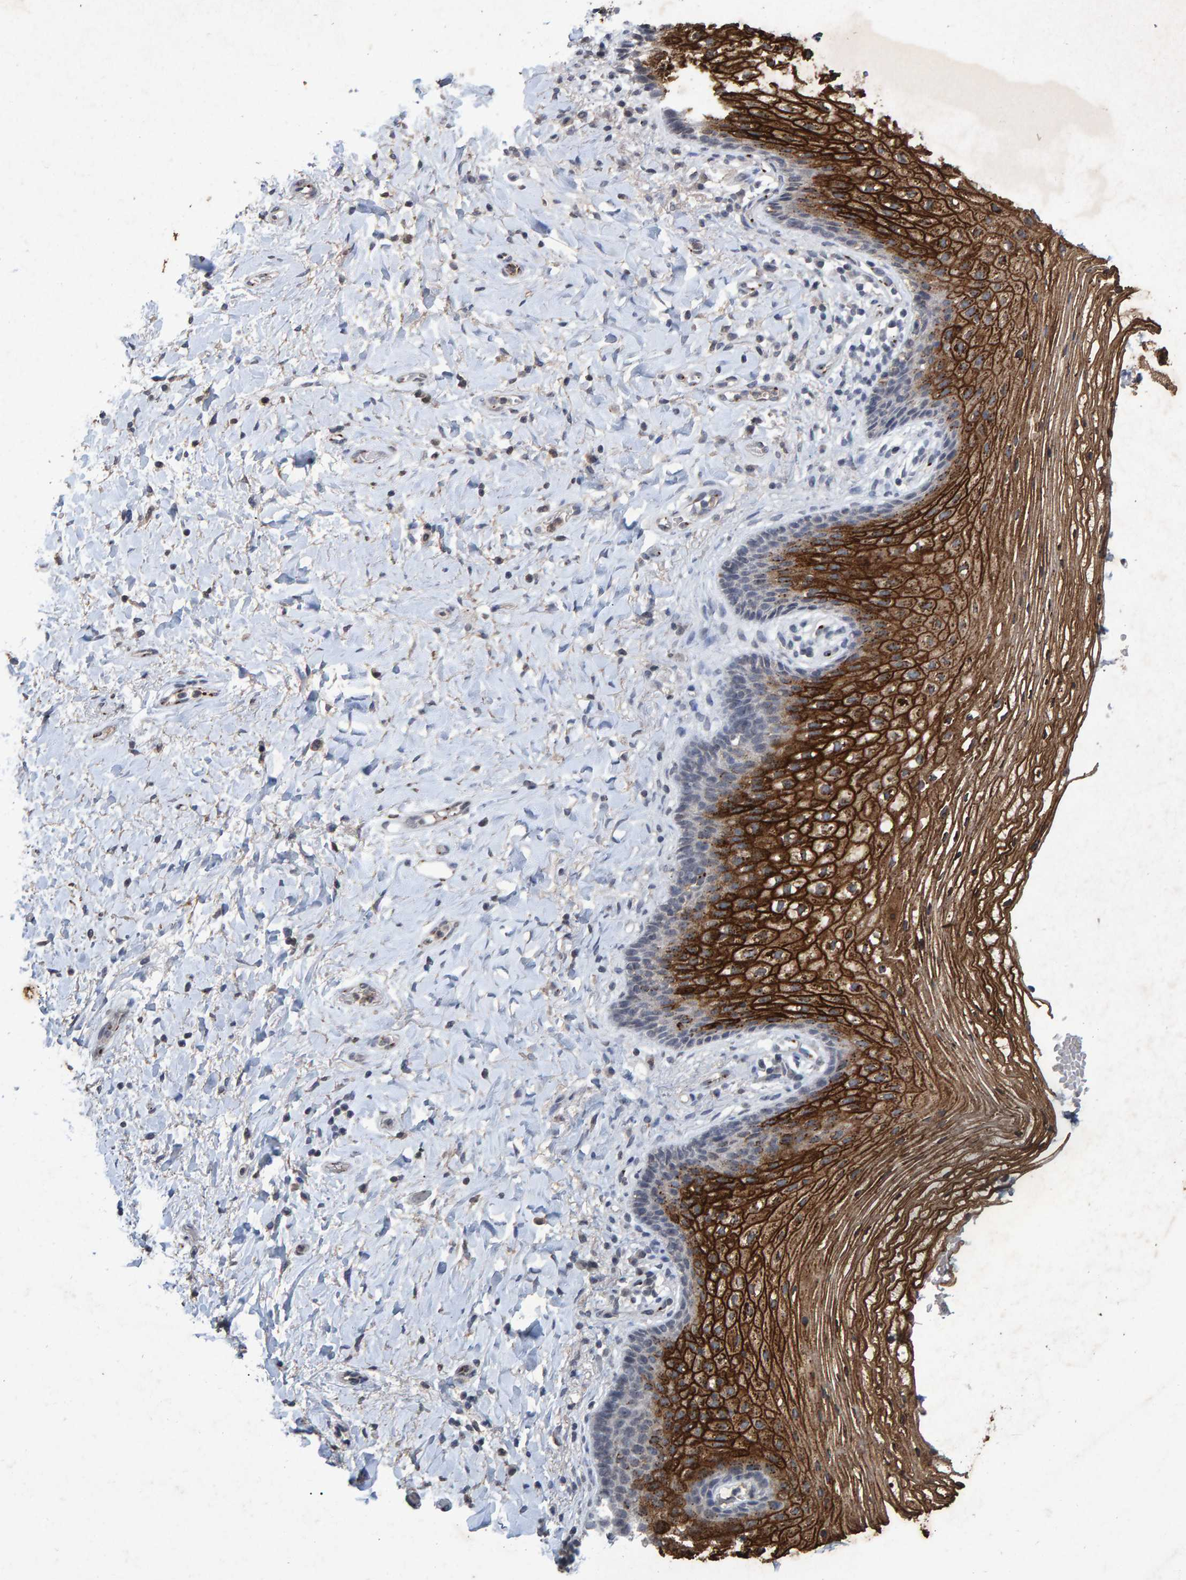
{"staining": {"intensity": "strong", "quantity": "25%-75%", "location": "cytoplasmic/membranous"}, "tissue": "vagina", "cell_type": "Squamous epithelial cells", "image_type": "normal", "snomed": [{"axis": "morphology", "description": "Normal tissue, NOS"}, {"axis": "topography", "description": "Vagina"}], "caption": "The micrograph reveals a brown stain indicating the presence of a protein in the cytoplasmic/membranous of squamous epithelial cells in vagina.", "gene": "GALC", "patient": {"sex": "female", "age": 60}}